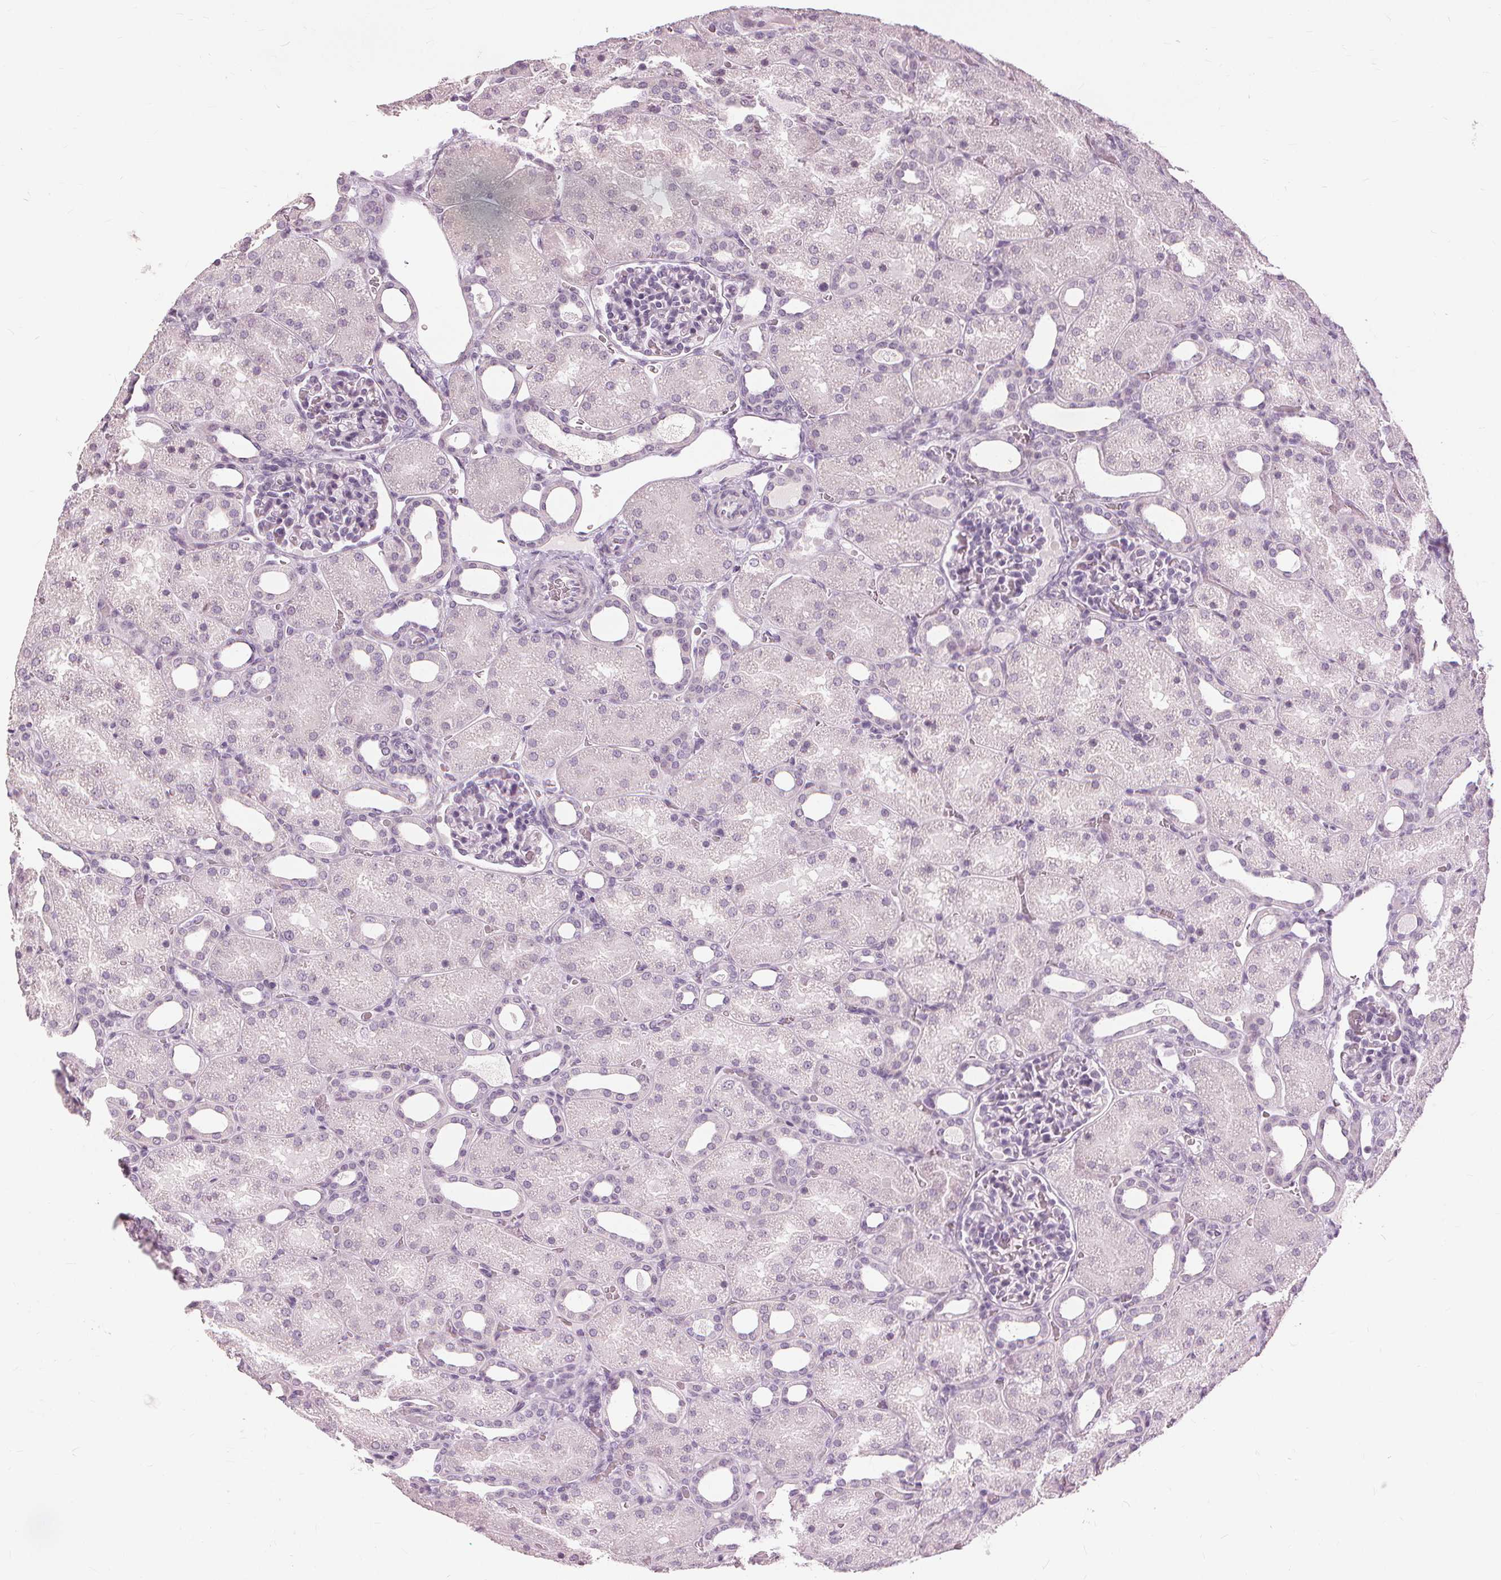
{"staining": {"intensity": "negative", "quantity": "none", "location": "none"}, "tissue": "kidney", "cell_type": "Cells in glomeruli", "image_type": "normal", "snomed": [{"axis": "morphology", "description": "Normal tissue, NOS"}, {"axis": "topography", "description": "Kidney"}], "caption": "The micrograph exhibits no significant staining in cells in glomeruli of kidney. The staining was performed using DAB (3,3'-diaminobenzidine) to visualize the protein expression in brown, while the nuclei were stained in blue with hematoxylin (Magnification: 20x).", "gene": "SFTPD", "patient": {"sex": "male", "age": 2}}